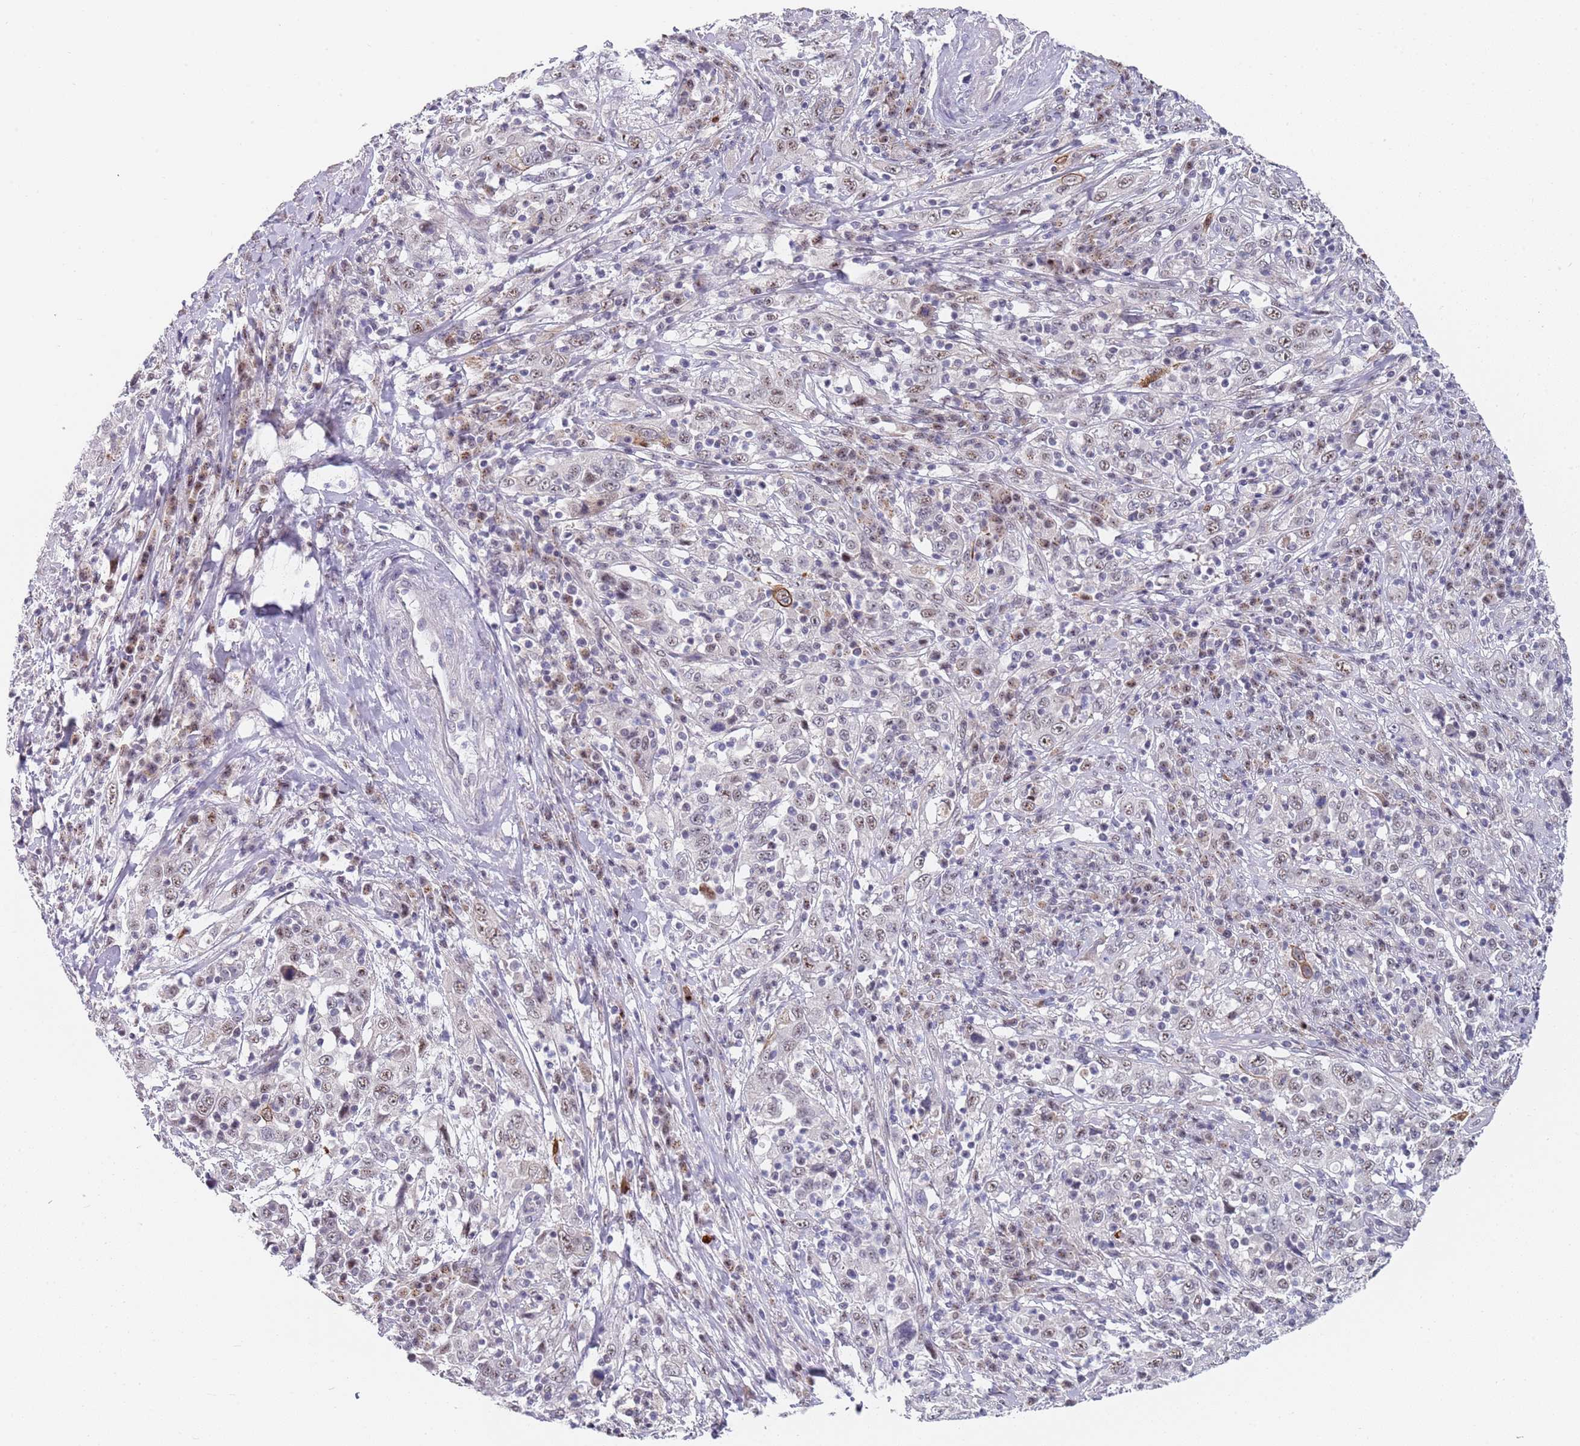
{"staining": {"intensity": "weak", "quantity": "<25%", "location": "nuclear"}, "tissue": "cervical cancer", "cell_type": "Tumor cells", "image_type": "cancer", "snomed": [{"axis": "morphology", "description": "Squamous cell carcinoma, NOS"}, {"axis": "topography", "description": "Cervix"}], "caption": "Cervical cancer stained for a protein using immunohistochemistry (IHC) displays no staining tumor cells.", "gene": "PLCL2", "patient": {"sex": "female", "age": 46}}